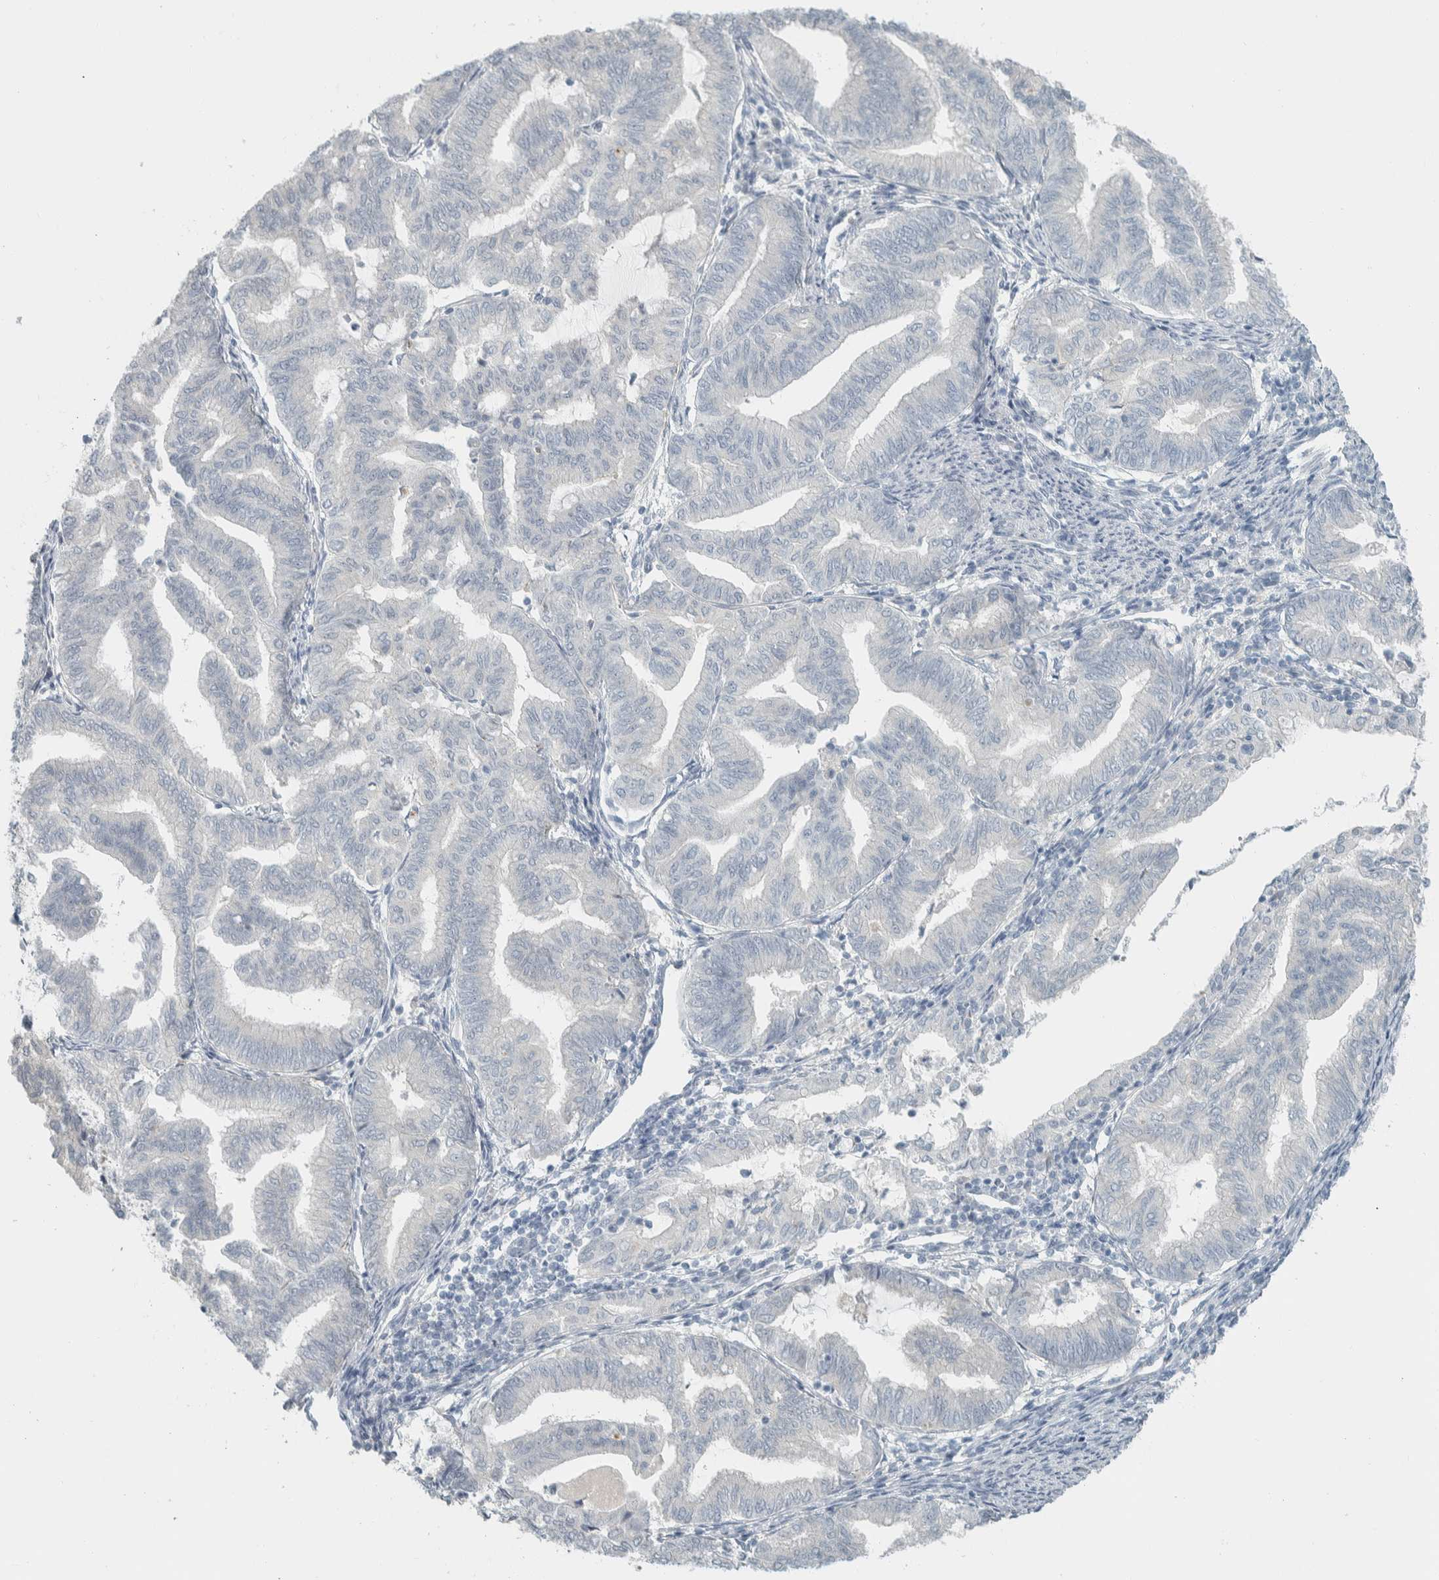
{"staining": {"intensity": "negative", "quantity": "none", "location": "none"}, "tissue": "endometrial cancer", "cell_type": "Tumor cells", "image_type": "cancer", "snomed": [{"axis": "morphology", "description": "Adenocarcinoma, NOS"}, {"axis": "topography", "description": "Endometrium"}], "caption": "Immunohistochemistry histopathology image of human endometrial cancer stained for a protein (brown), which demonstrates no expression in tumor cells.", "gene": "HGS", "patient": {"sex": "female", "age": 79}}